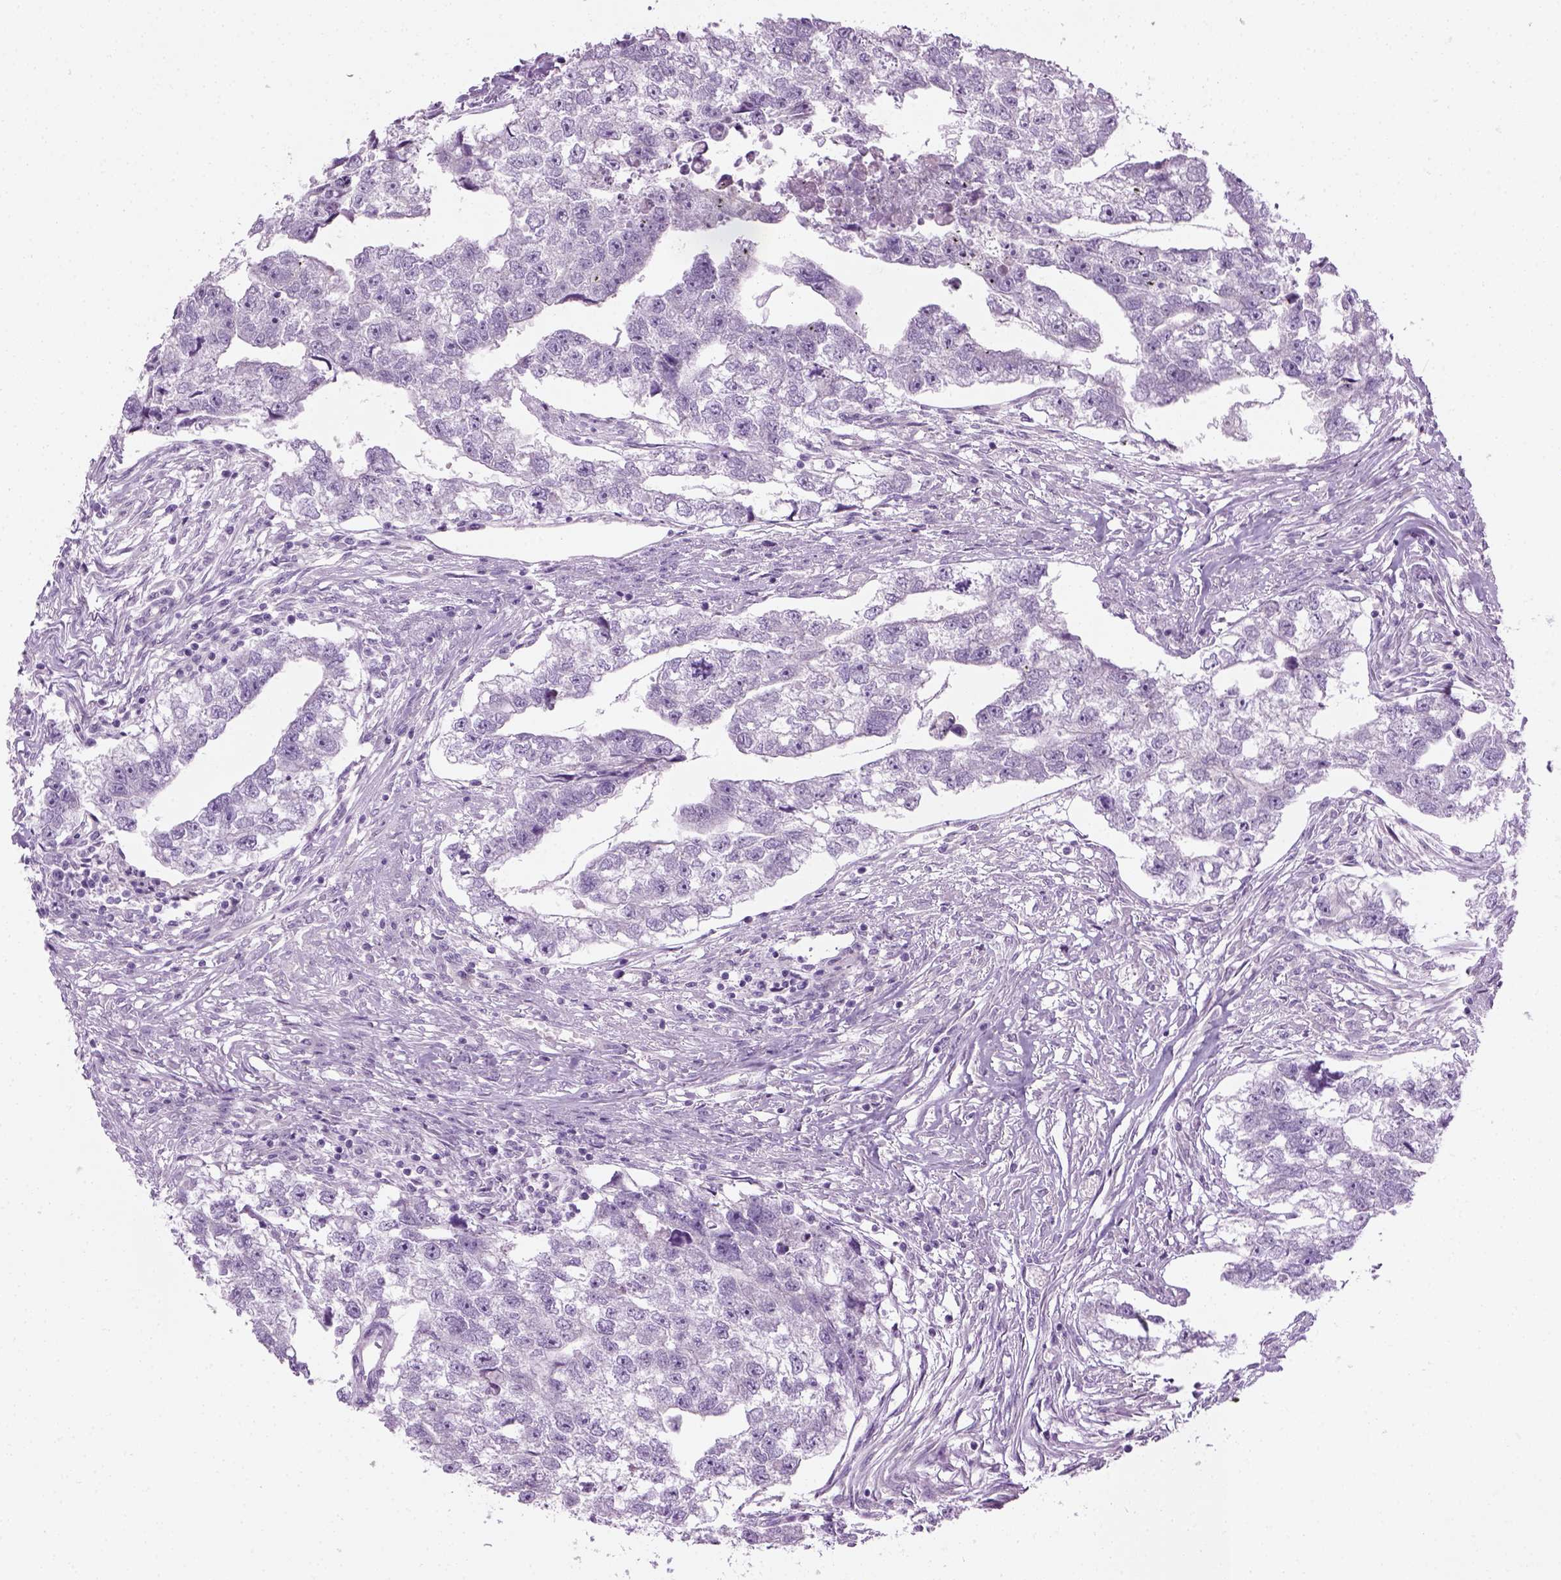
{"staining": {"intensity": "negative", "quantity": "none", "location": "none"}, "tissue": "testis cancer", "cell_type": "Tumor cells", "image_type": "cancer", "snomed": [{"axis": "morphology", "description": "Carcinoma, Embryonal, NOS"}, {"axis": "morphology", "description": "Teratoma, malignant, NOS"}, {"axis": "topography", "description": "Testis"}], "caption": "DAB immunohistochemical staining of human testis embryonal carcinoma exhibits no significant staining in tumor cells.", "gene": "CIBAR2", "patient": {"sex": "male", "age": 44}}